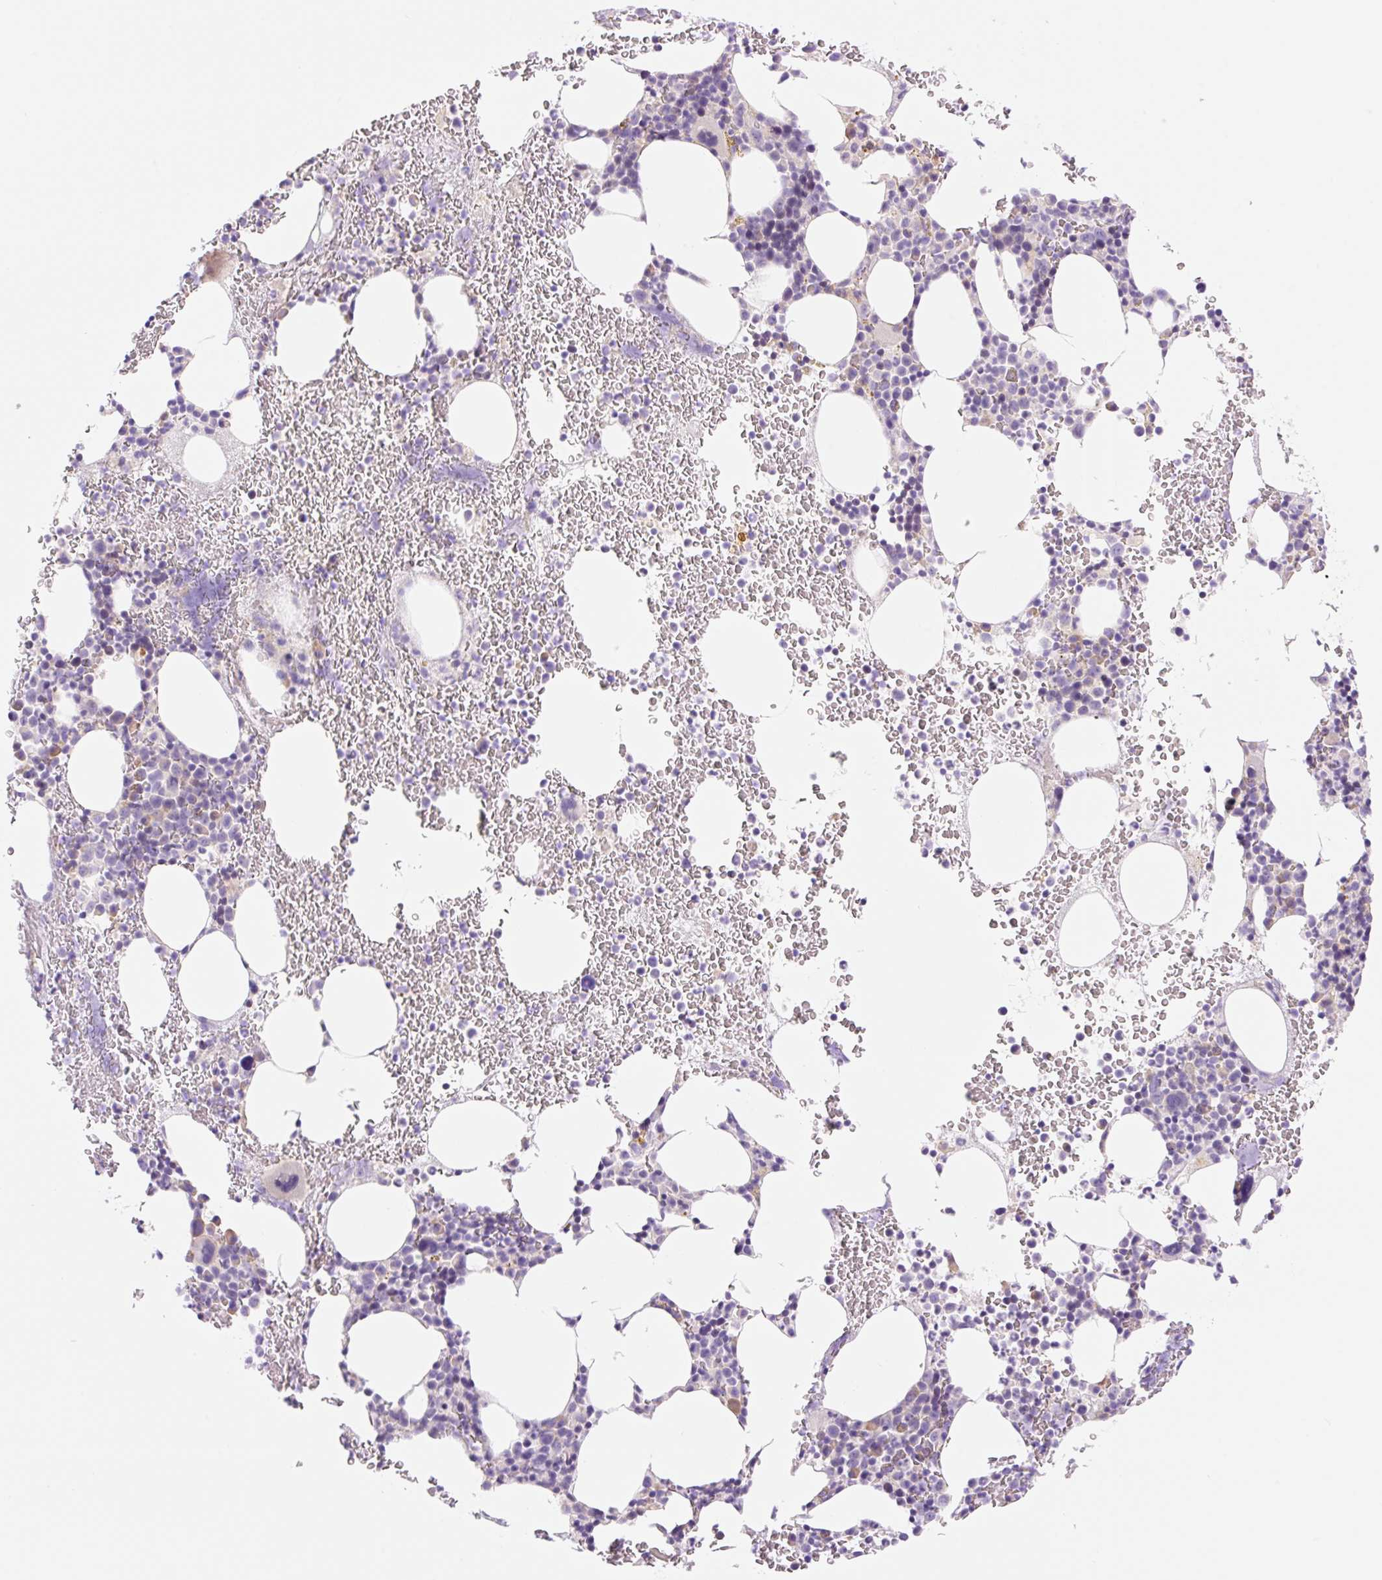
{"staining": {"intensity": "negative", "quantity": "none", "location": "none"}, "tissue": "bone marrow", "cell_type": "Hematopoietic cells", "image_type": "normal", "snomed": [{"axis": "morphology", "description": "Normal tissue, NOS"}, {"axis": "topography", "description": "Bone marrow"}], "caption": "Immunohistochemical staining of benign human bone marrow displays no significant staining in hematopoietic cells.", "gene": "DENND5A", "patient": {"sex": "male", "age": 62}}